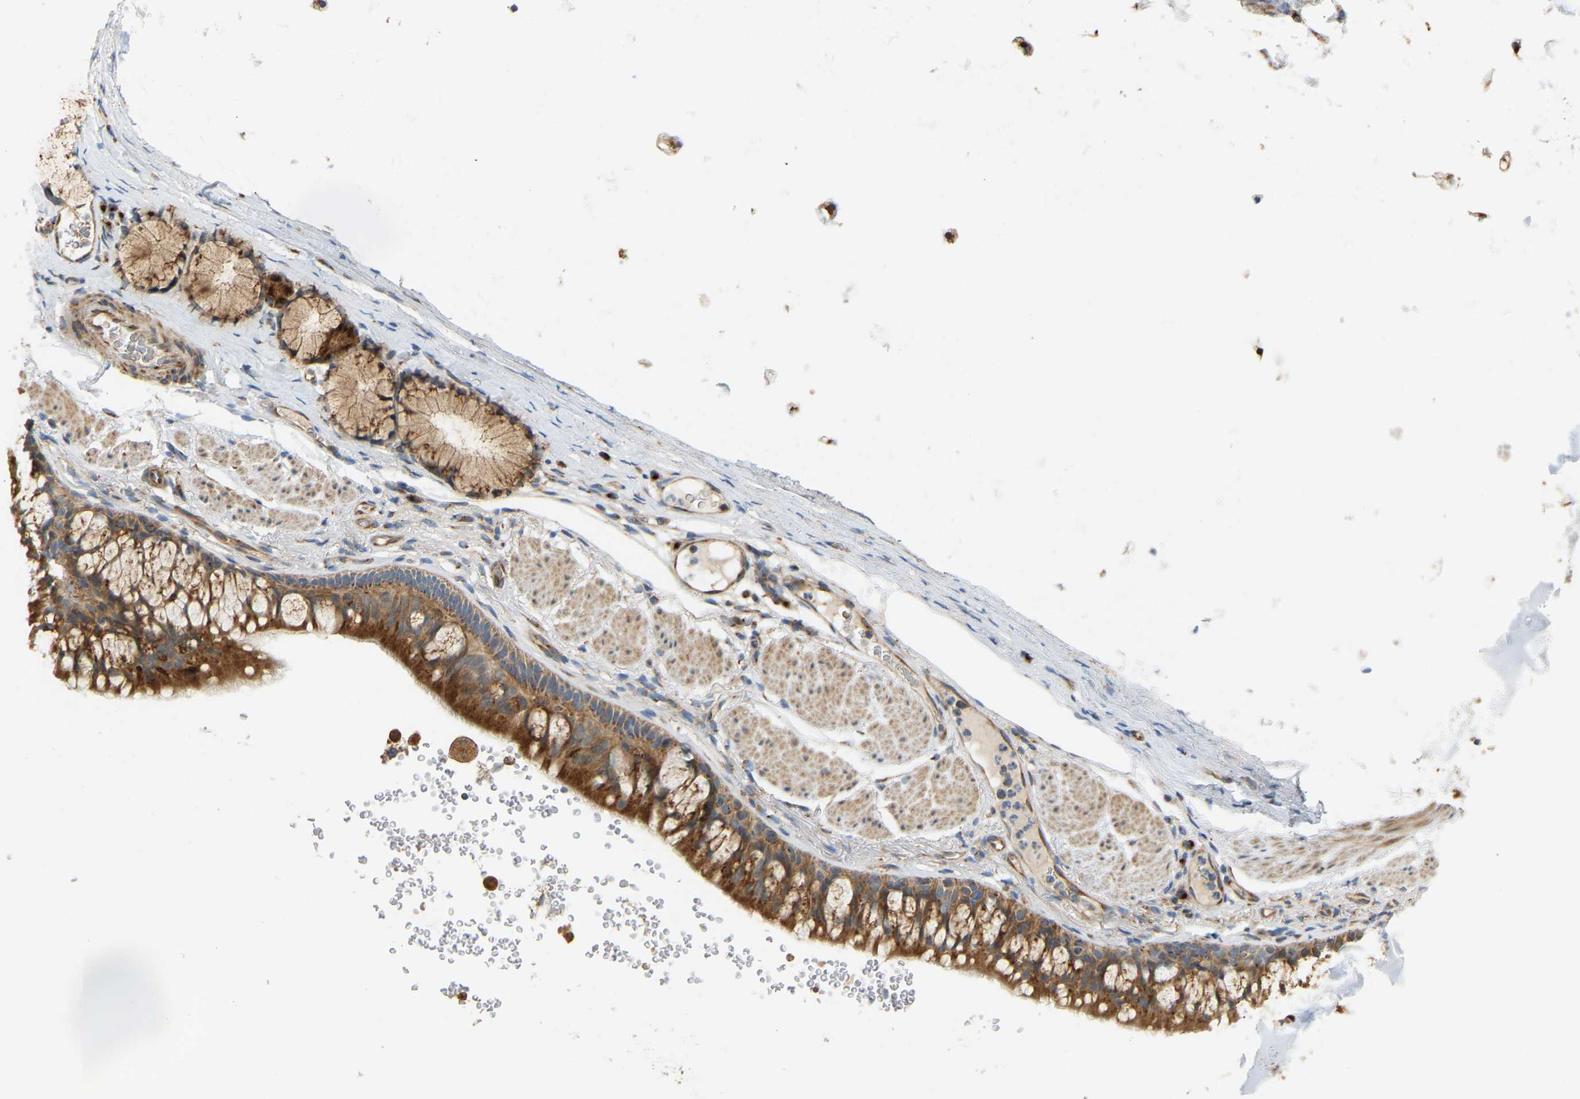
{"staining": {"intensity": "strong", "quantity": ">75%", "location": "cytoplasmic/membranous"}, "tissue": "bronchus", "cell_type": "Respiratory epithelial cells", "image_type": "normal", "snomed": [{"axis": "morphology", "description": "Normal tissue, NOS"}, {"axis": "topography", "description": "Cartilage tissue"}, {"axis": "topography", "description": "Bronchus"}], "caption": "Bronchus stained with a protein marker demonstrates strong staining in respiratory epithelial cells.", "gene": "YIPF2", "patient": {"sex": "female", "age": 53}}